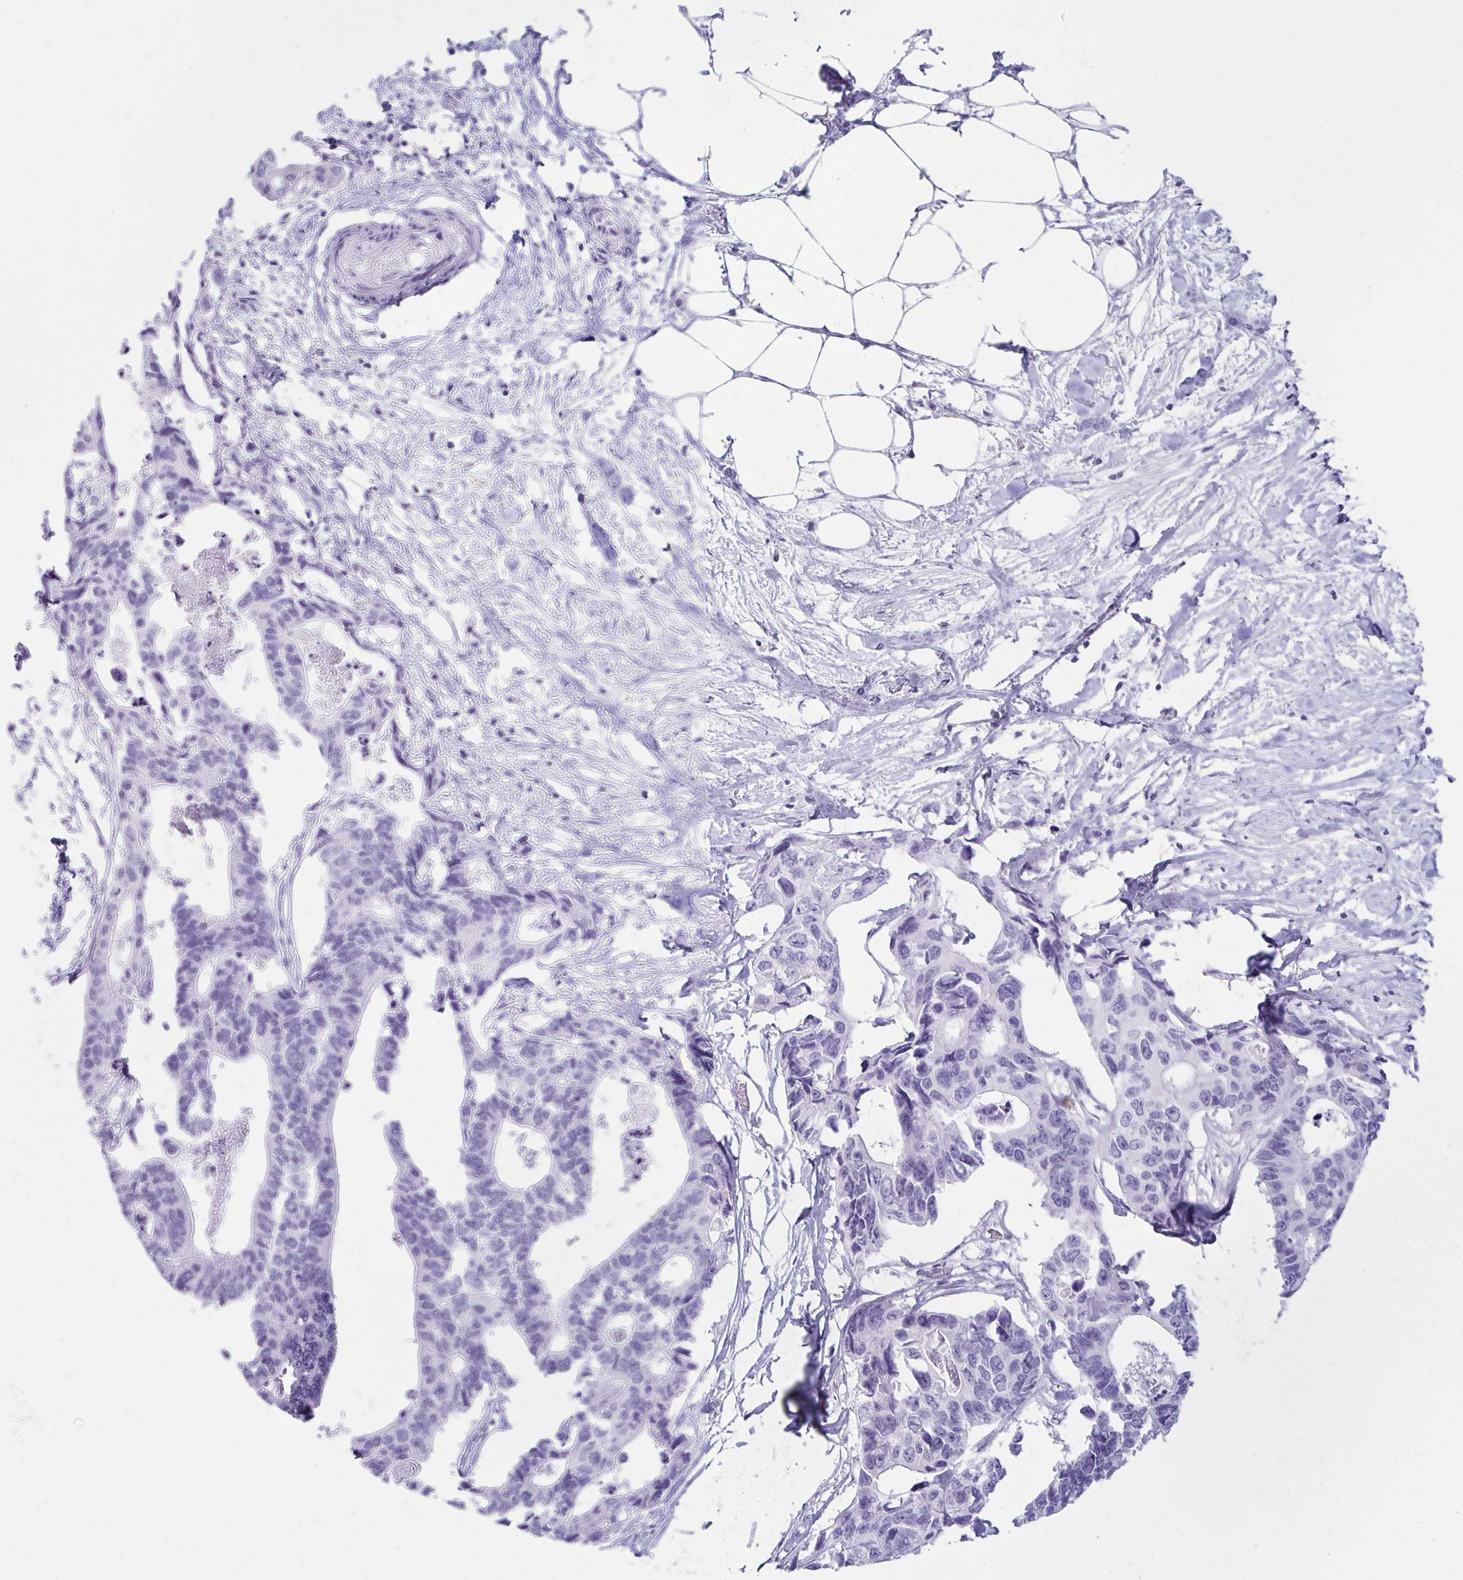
{"staining": {"intensity": "negative", "quantity": "none", "location": "none"}, "tissue": "colorectal cancer", "cell_type": "Tumor cells", "image_type": "cancer", "snomed": [{"axis": "morphology", "description": "Adenocarcinoma, NOS"}, {"axis": "topography", "description": "Rectum"}], "caption": "Human colorectal cancer stained for a protein using immunohistochemistry demonstrates no positivity in tumor cells.", "gene": "ATP4B", "patient": {"sex": "male", "age": 57}}